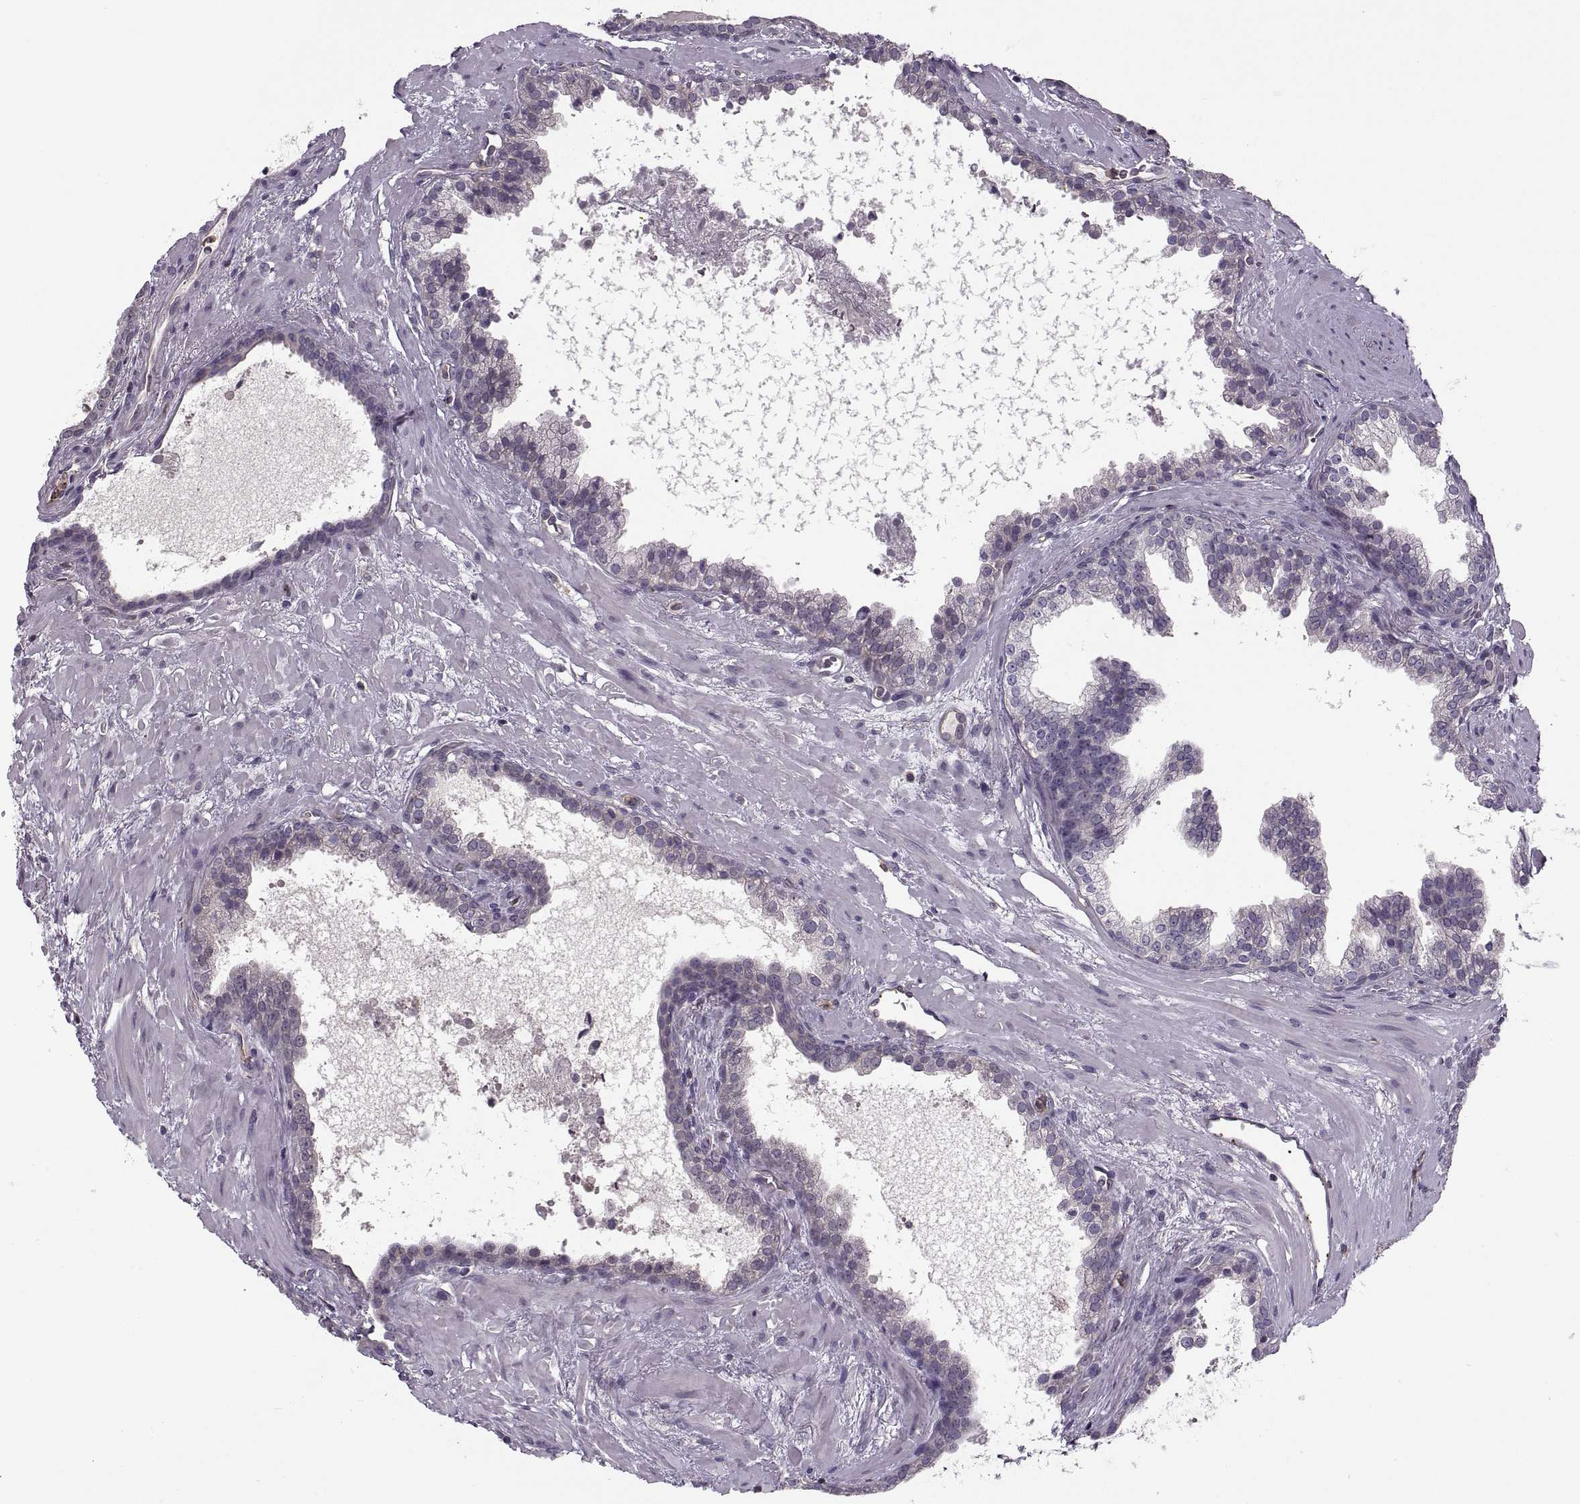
{"staining": {"intensity": "negative", "quantity": "none", "location": "none"}, "tissue": "prostate cancer", "cell_type": "Tumor cells", "image_type": "cancer", "snomed": [{"axis": "morphology", "description": "Adenocarcinoma, NOS"}, {"axis": "topography", "description": "Prostate"}], "caption": "Human prostate cancer (adenocarcinoma) stained for a protein using IHC demonstrates no expression in tumor cells.", "gene": "SLC2A3", "patient": {"sex": "male", "age": 66}}